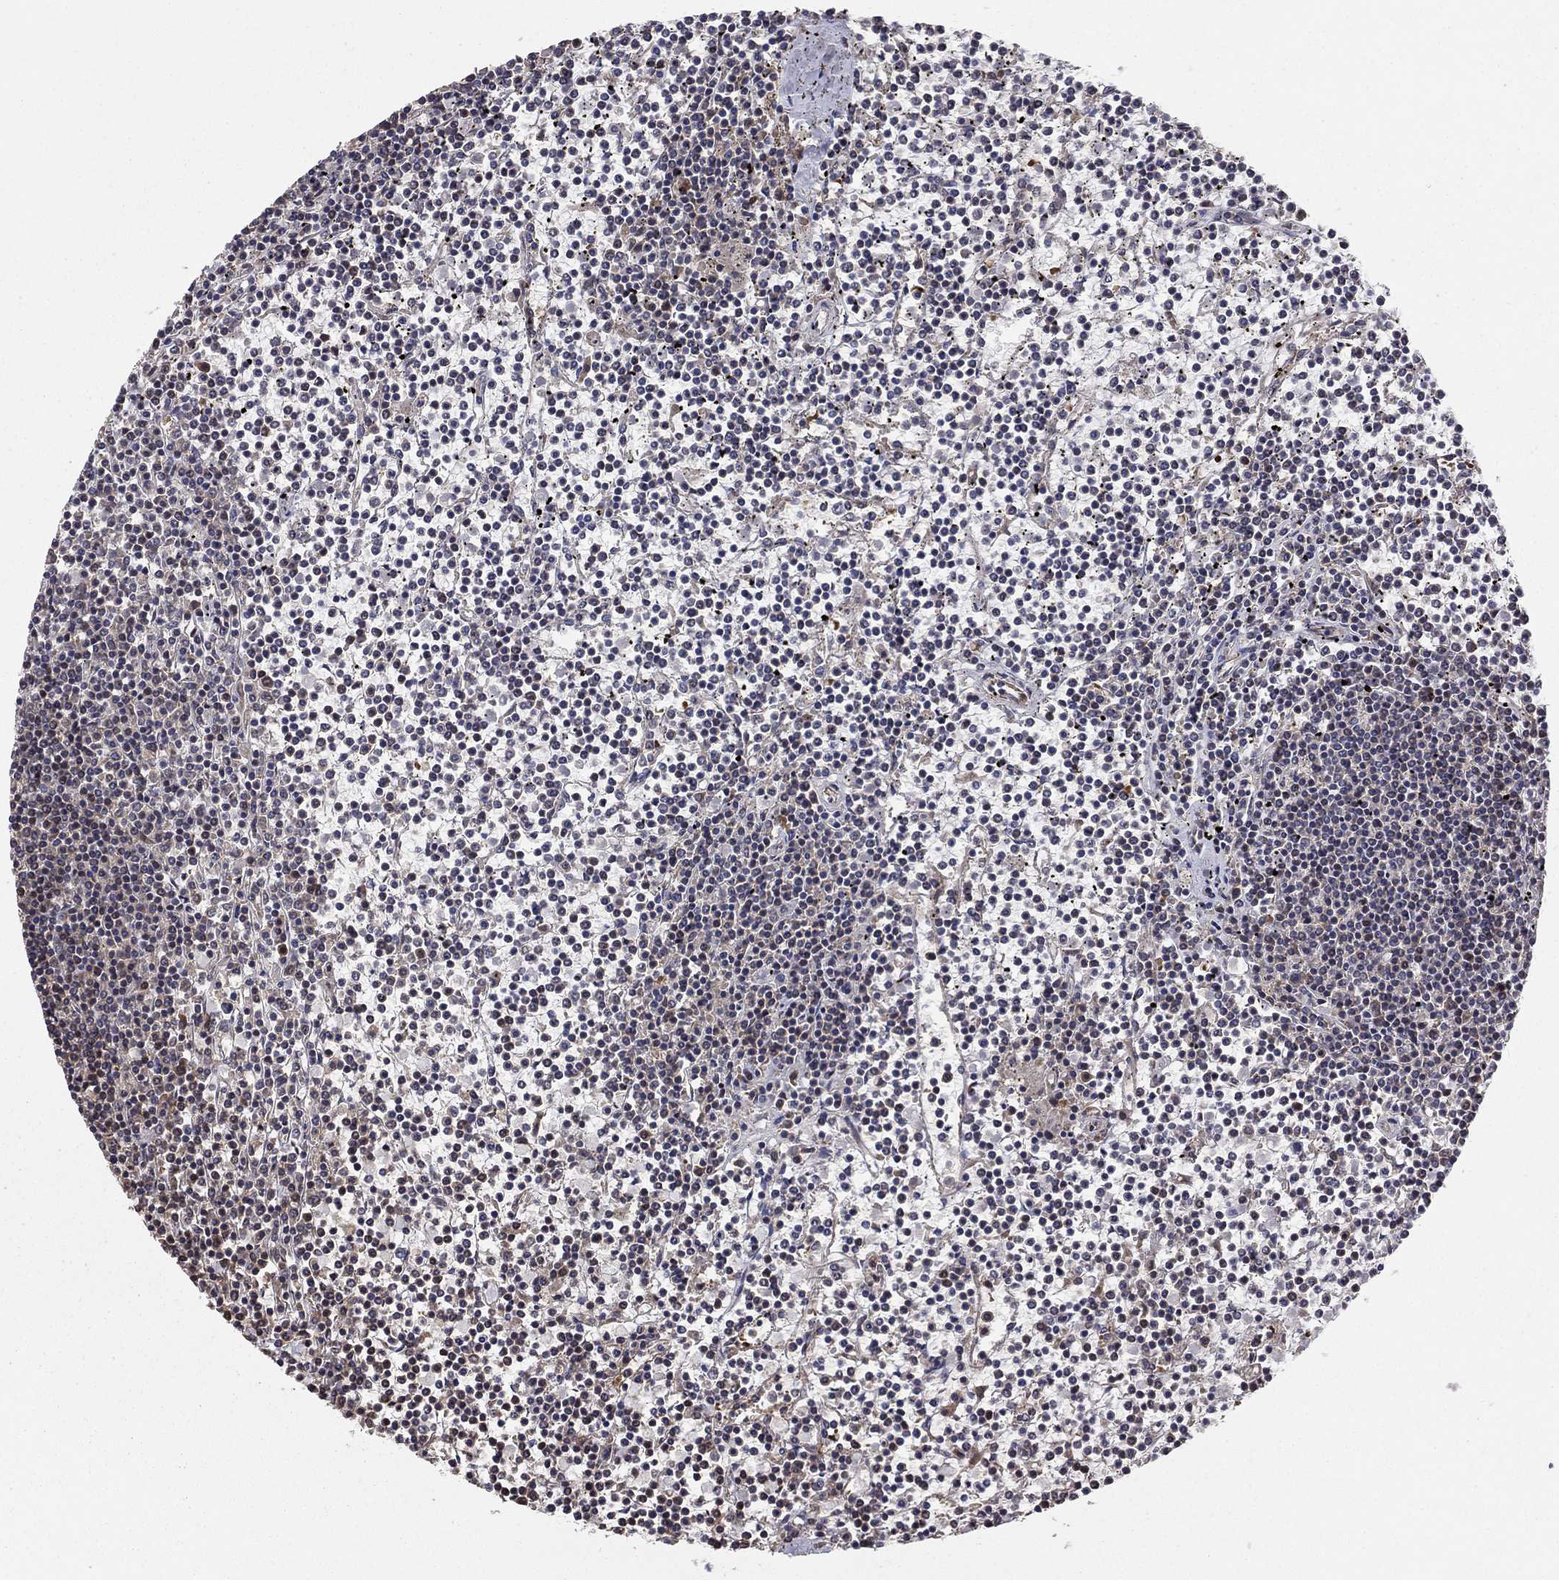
{"staining": {"intensity": "negative", "quantity": "none", "location": "none"}, "tissue": "lymphoma", "cell_type": "Tumor cells", "image_type": "cancer", "snomed": [{"axis": "morphology", "description": "Malignant lymphoma, non-Hodgkin's type, Low grade"}, {"axis": "topography", "description": "Spleen"}], "caption": "A photomicrograph of human lymphoma is negative for staining in tumor cells.", "gene": "BABAM2", "patient": {"sex": "female", "age": 19}}